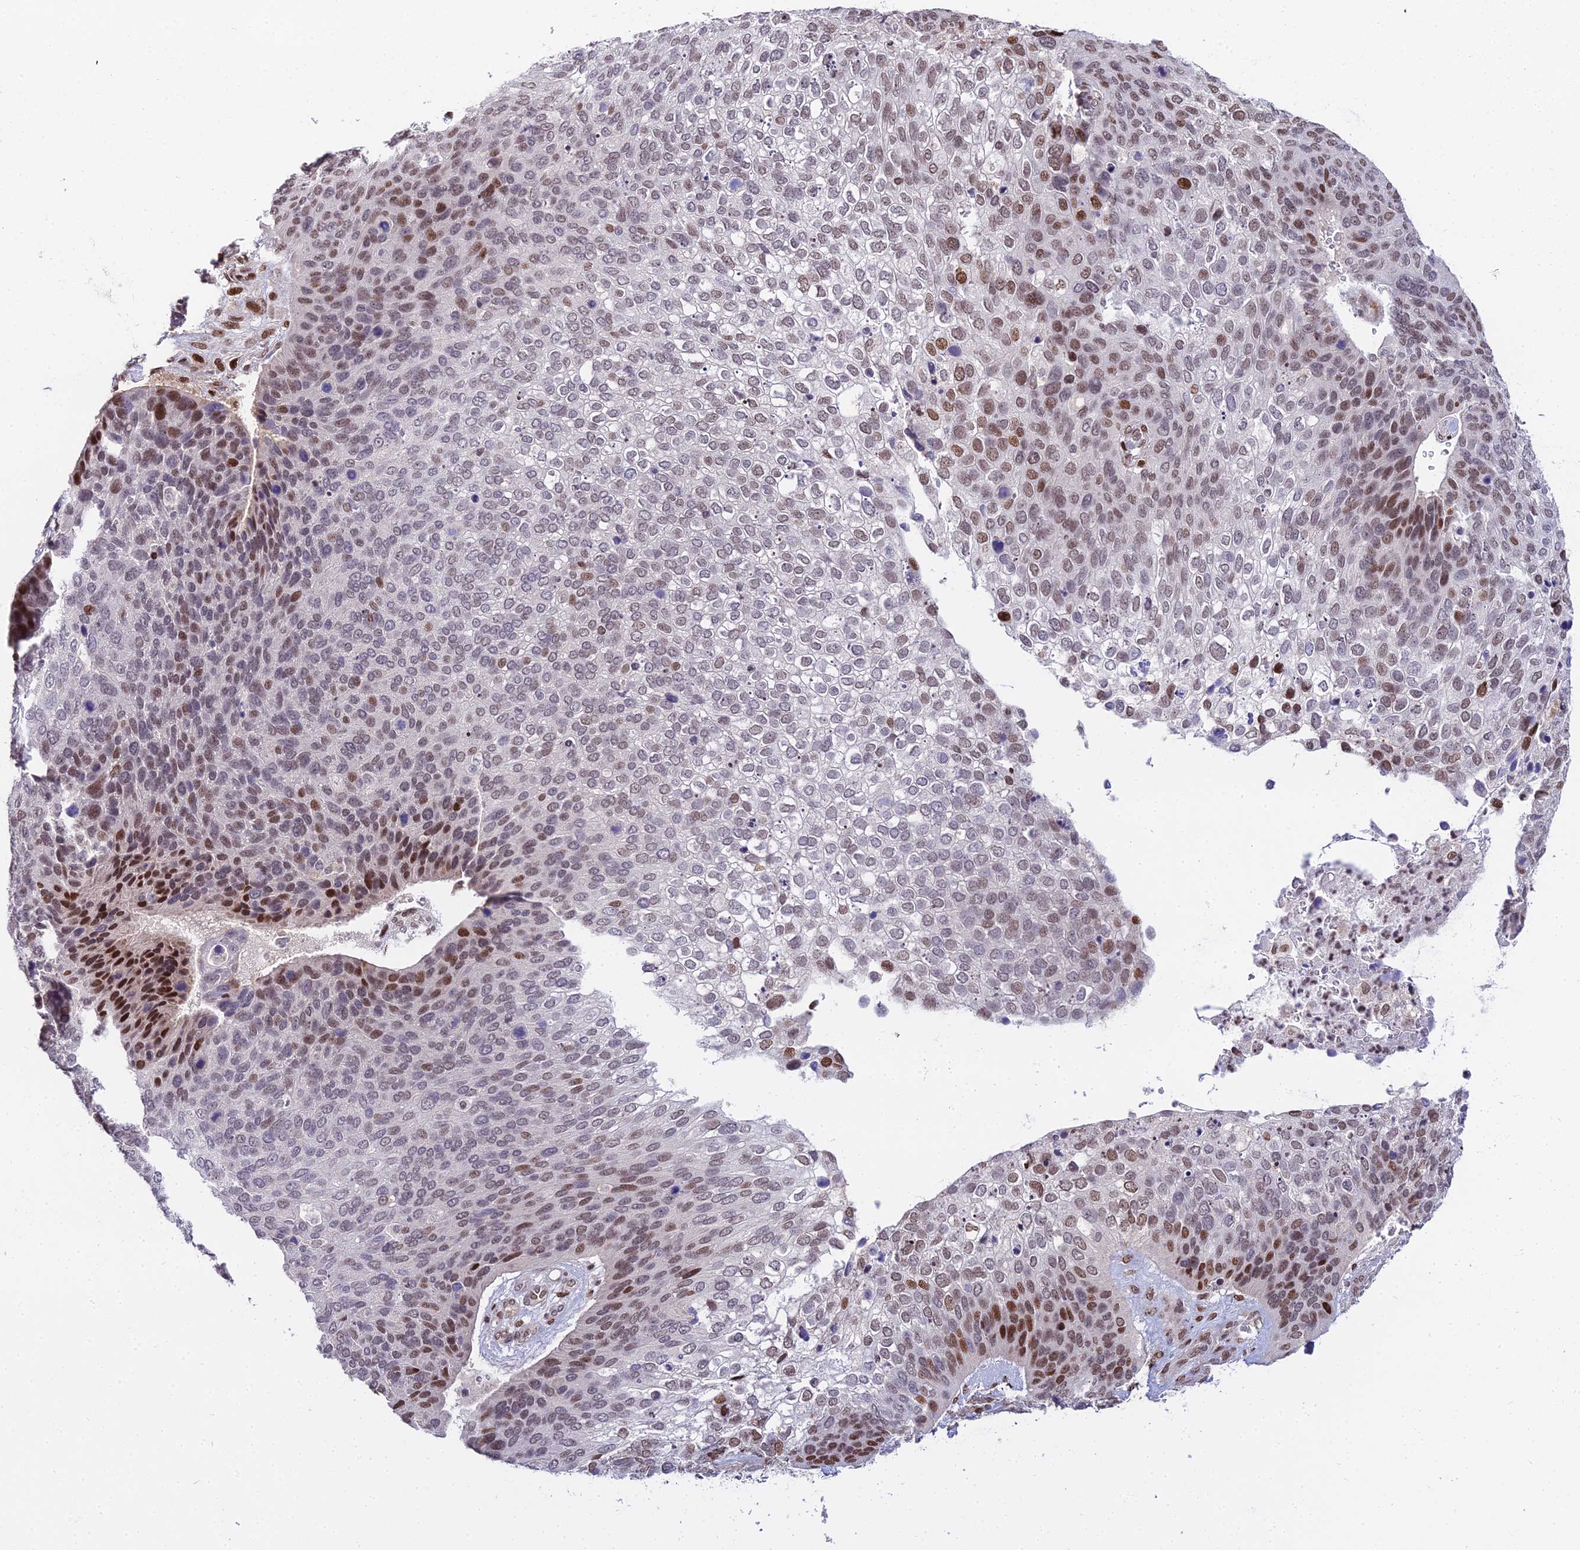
{"staining": {"intensity": "moderate", "quantity": "<25%", "location": "nuclear"}, "tissue": "skin cancer", "cell_type": "Tumor cells", "image_type": "cancer", "snomed": [{"axis": "morphology", "description": "Basal cell carcinoma"}, {"axis": "topography", "description": "Skin"}], "caption": "Protein expression analysis of skin basal cell carcinoma exhibits moderate nuclear staining in approximately <25% of tumor cells. The staining was performed using DAB (3,3'-diaminobenzidine), with brown indicating positive protein expression. Nuclei are stained blue with hematoxylin.", "gene": "ZNF707", "patient": {"sex": "female", "age": 74}}